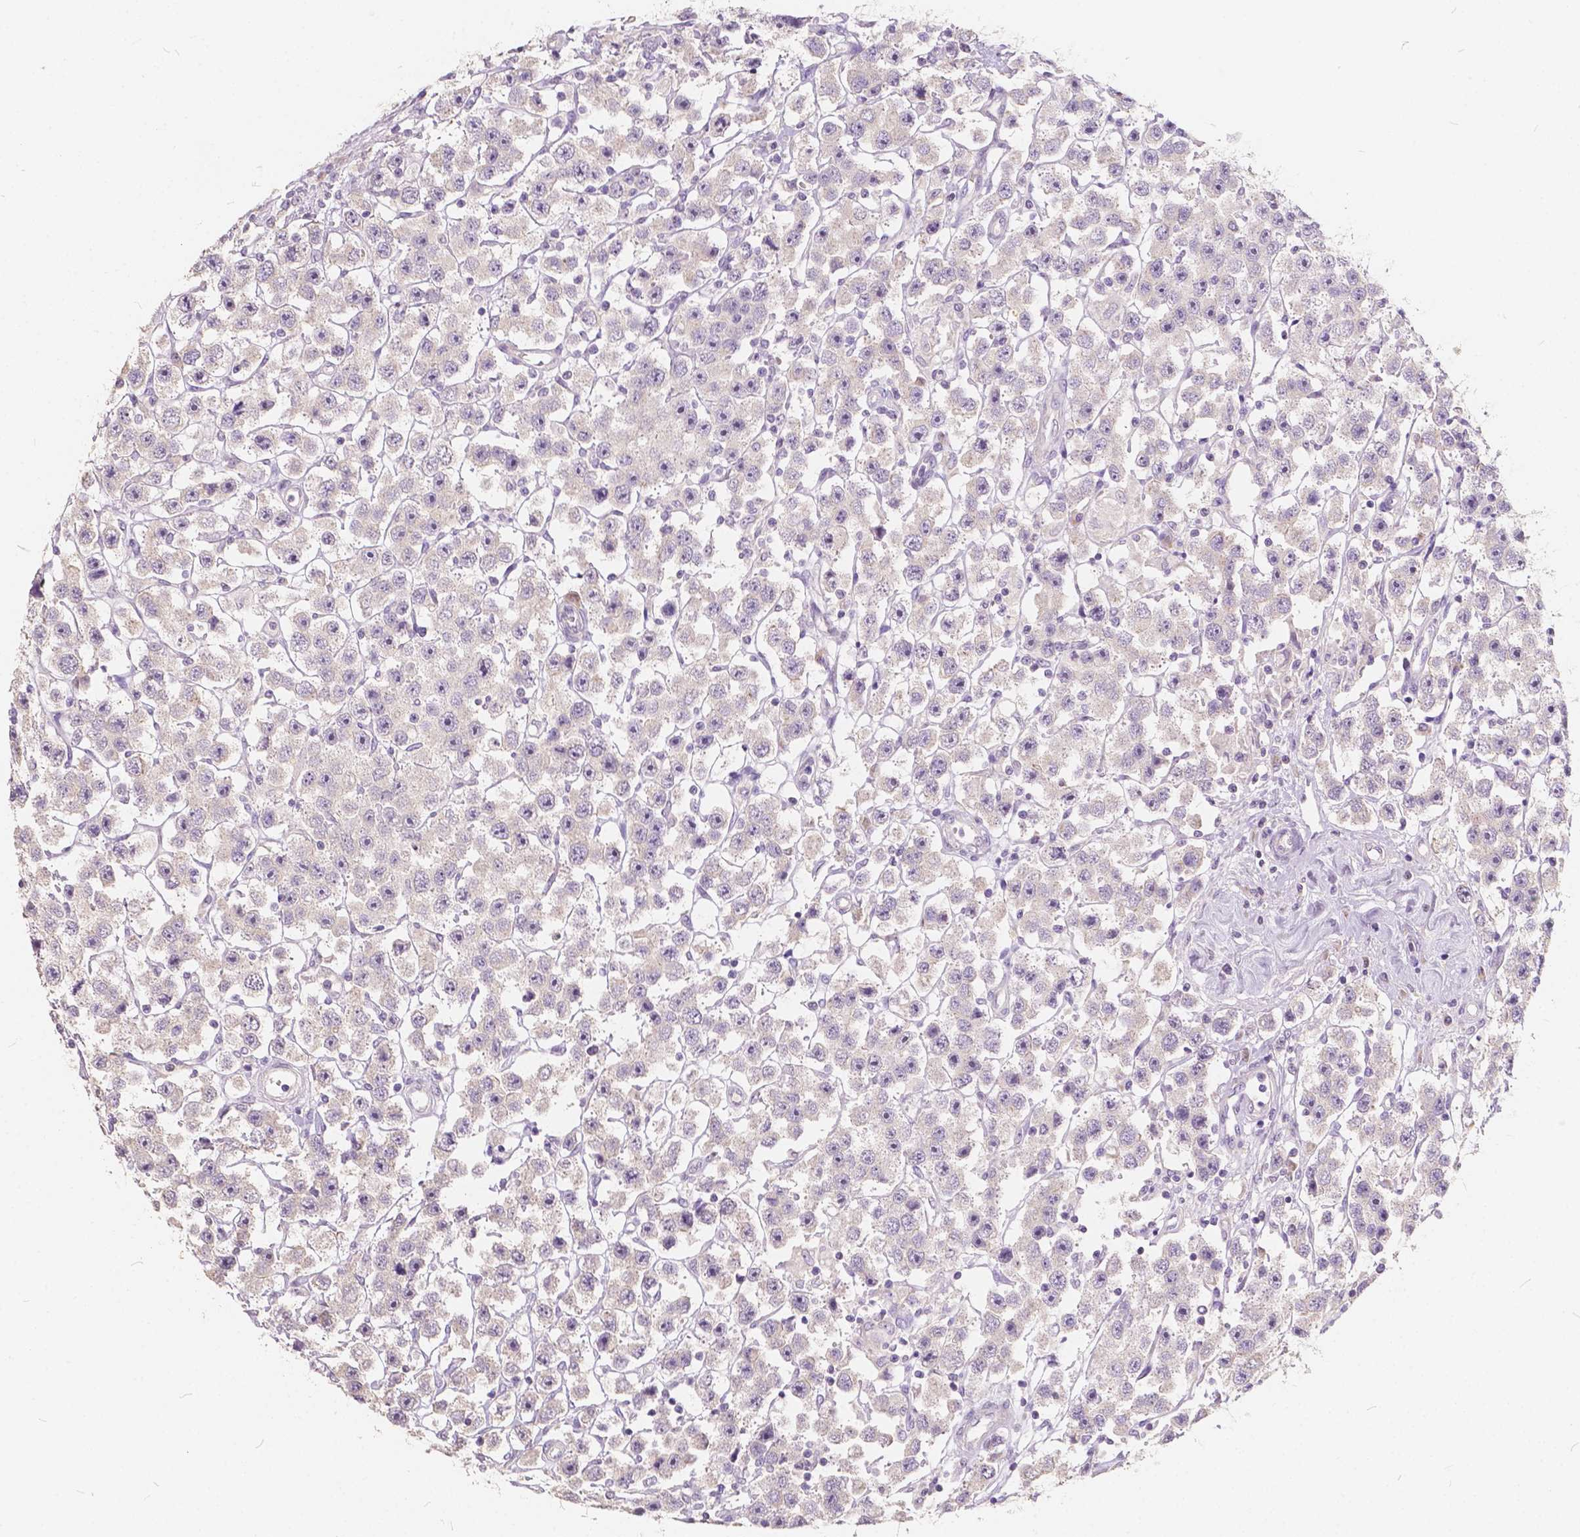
{"staining": {"intensity": "negative", "quantity": "none", "location": "none"}, "tissue": "testis cancer", "cell_type": "Tumor cells", "image_type": "cancer", "snomed": [{"axis": "morphology", "description": "Seminoma, NOS"}, {"axis": "topography", "description": "Testis"}], "caption": "DAB (3,3'-diaminobenzidine) immunohistochemical staining of human testis cancer displays no significant expression in tumor cells.", "gene": "SLC7A8", "patient": {"sex": "male", "age": 45}}